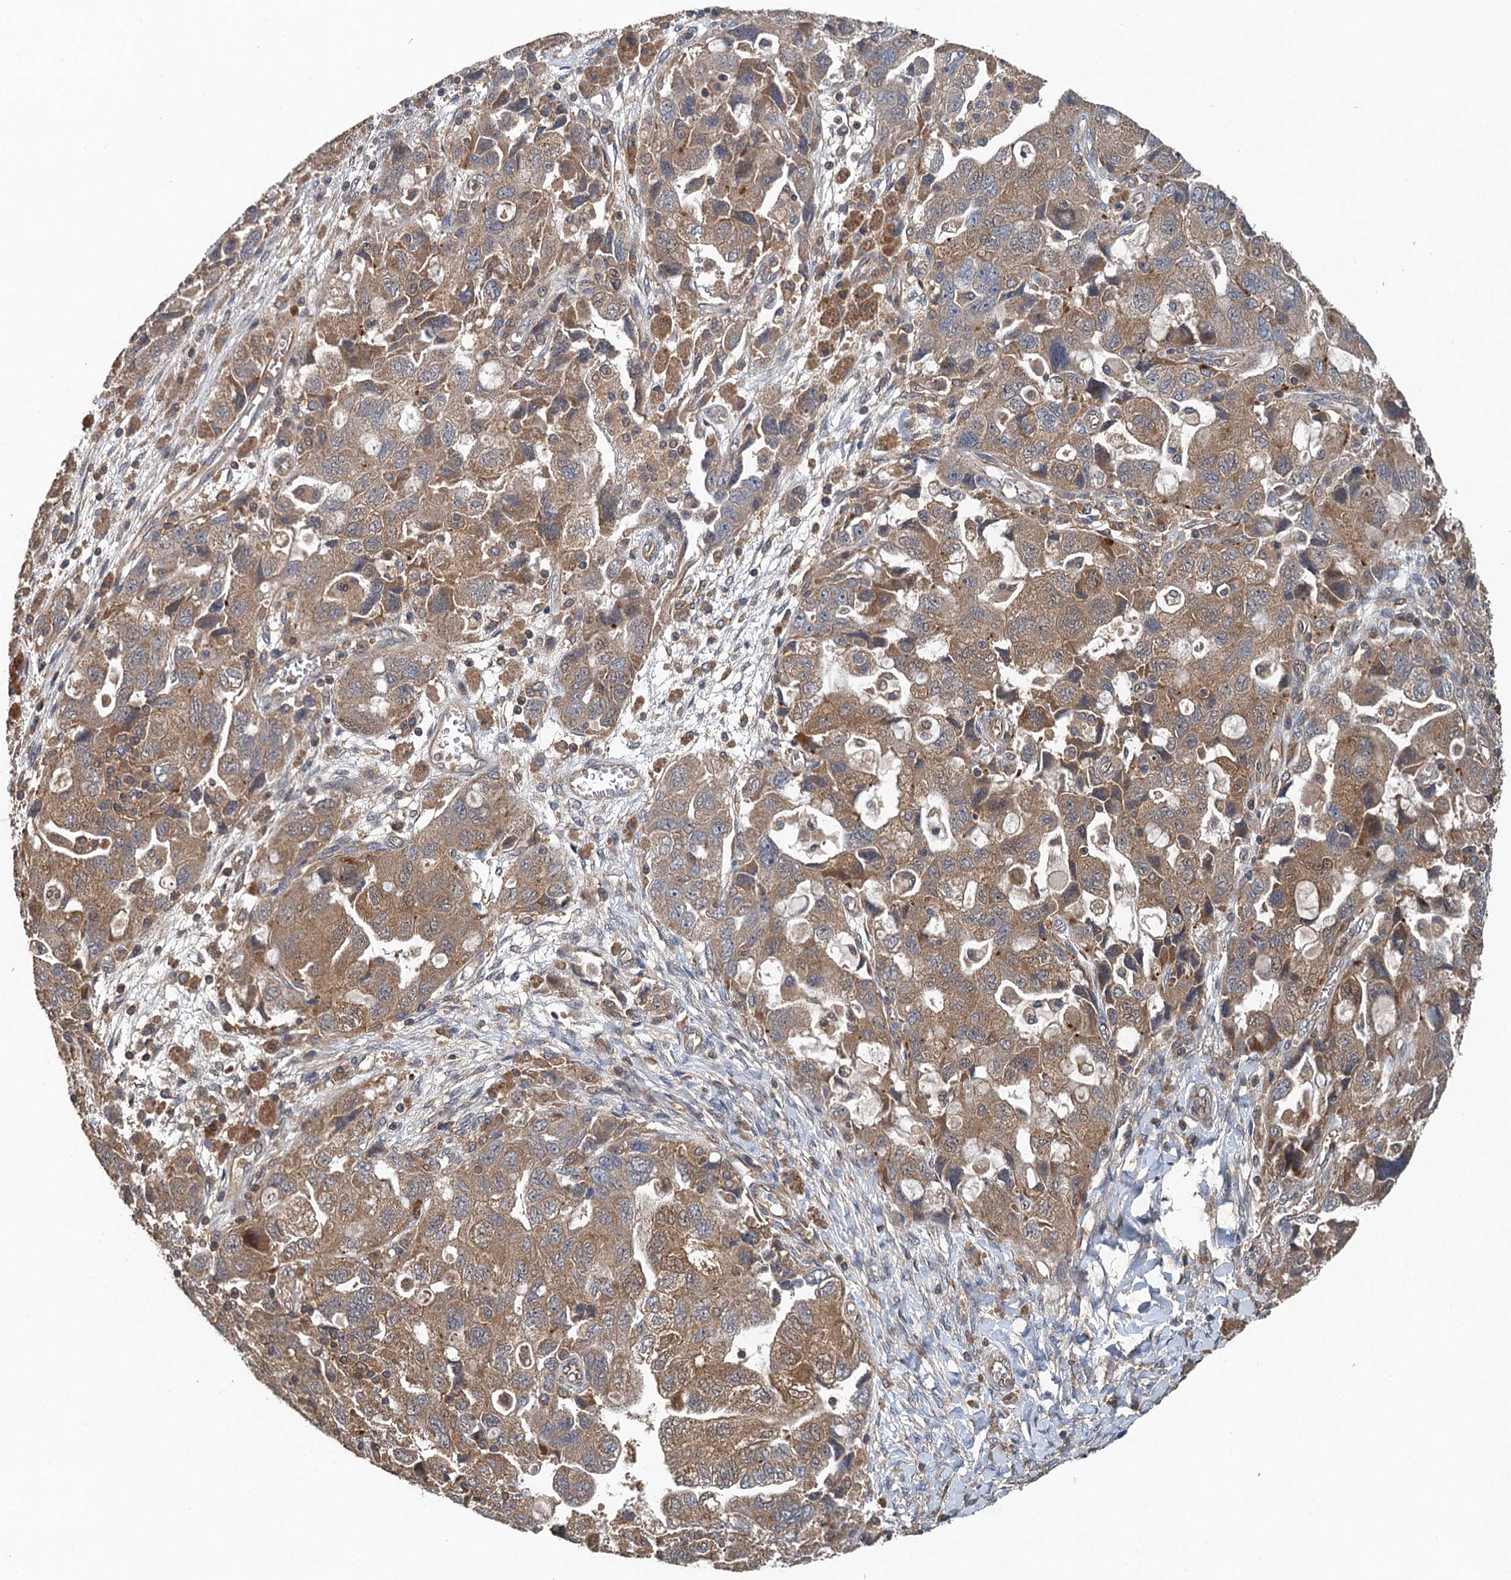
{"staining": {"intensity": "moderate", "quantity": ">75%", "location": "cytoplasmic/membranous"}, "tissue": "ovarian cancer", "cell_type": "Tumor cells", "image_type": "cancer", "snomed": [{"axis": "morphology", "description": "Carcinoma, NOS"}, {"axis": "morphology", "description": "Cystadenocarcinoma, serous, NOS"}, {"axis": "topography", "description": "Ovary"}], "caption": "Immunohistochemical staining of ovarian cancer (carcinoma) demonstrates moderate cytoplasmic/membranous protein positivity in approximately >75% of tumor cells.", "gene": "BORCS5", "patient": {"sex": "female", "age": 69}}